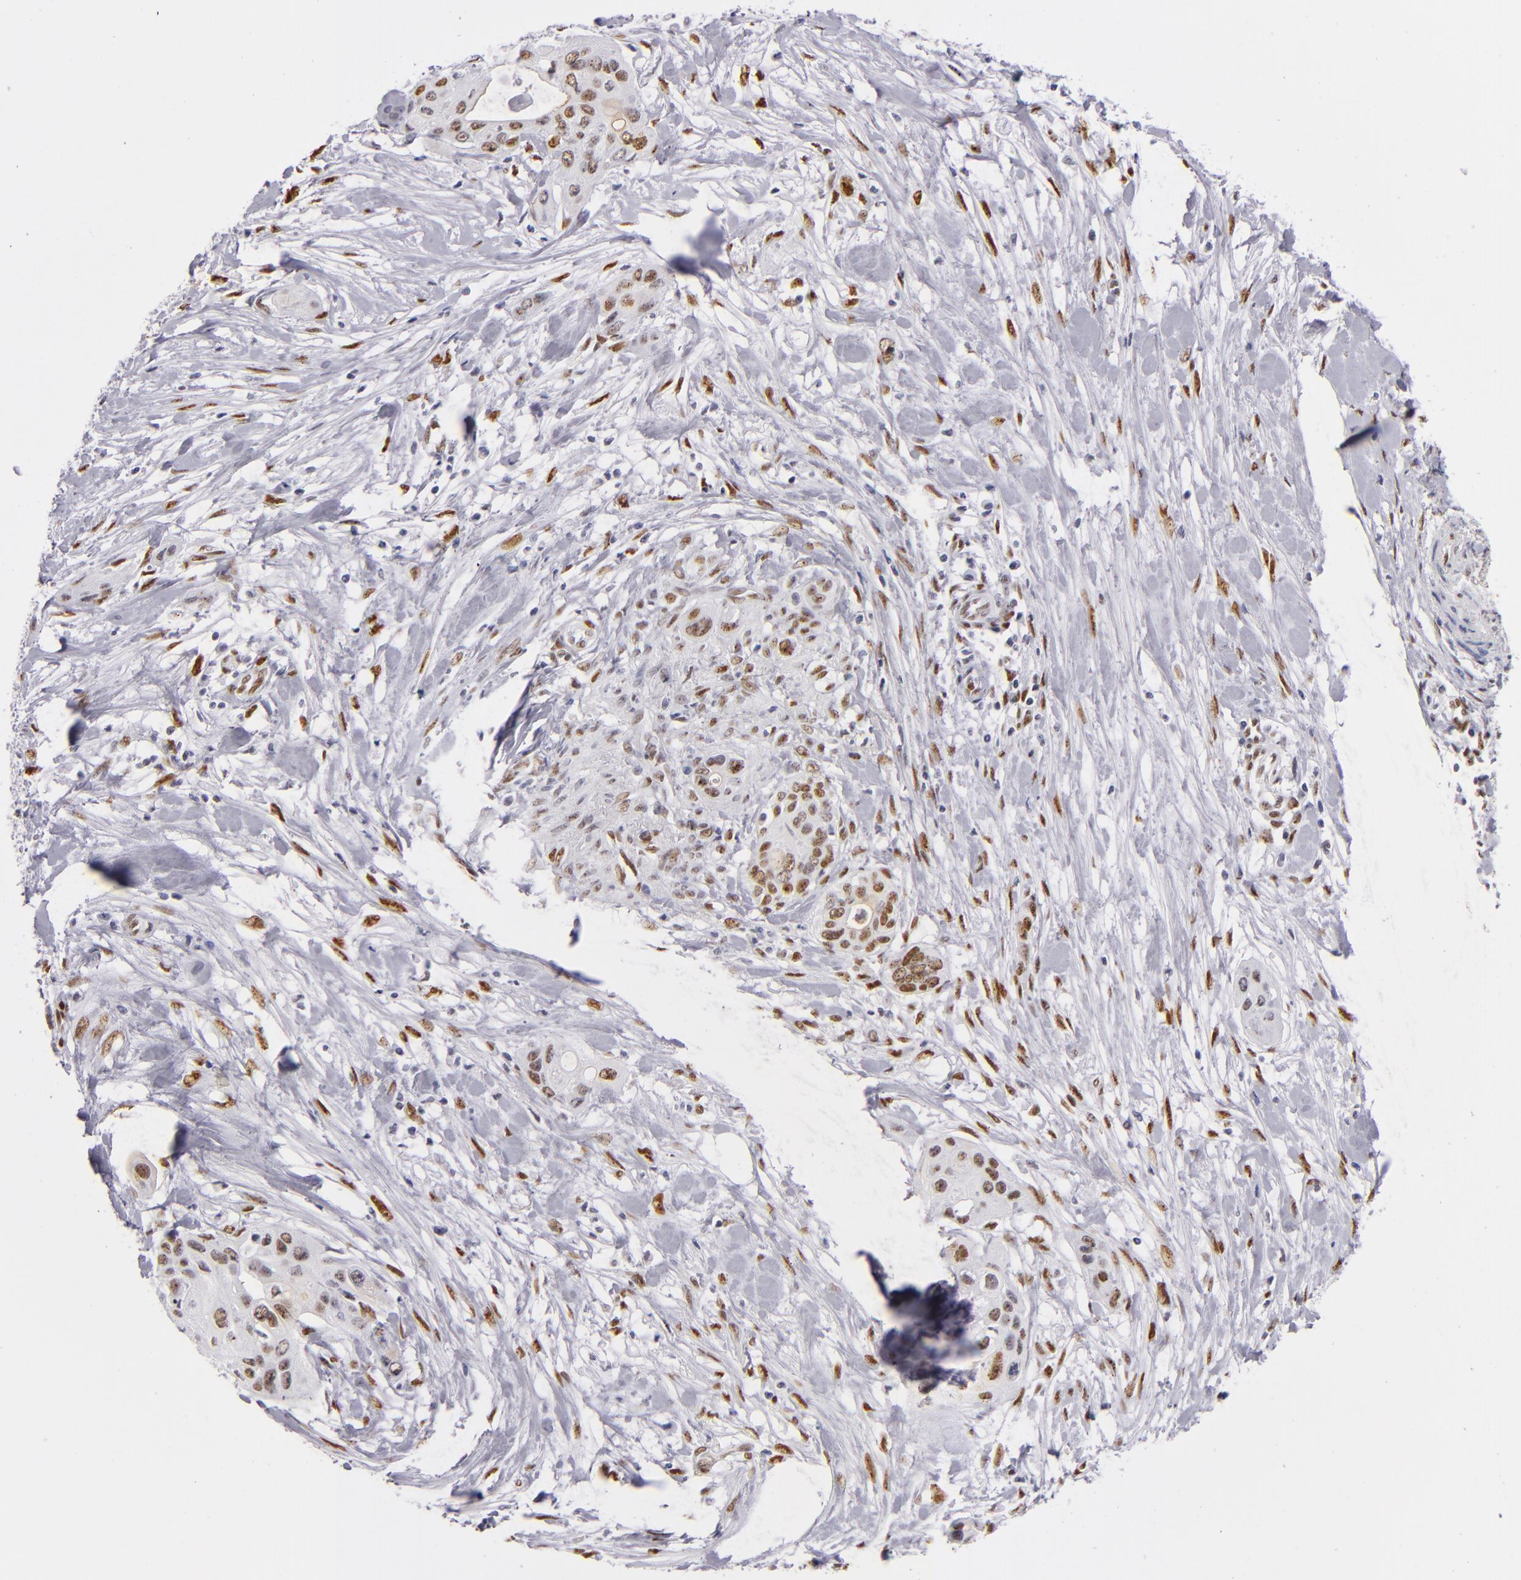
{"staining": {"intensity": "moderate", "quantity": ">75%", "location": "nuclear"}, "tissue": "pancreatic cancer", "cell_type": "Tumor cells", "image_type": "cancer", "snomed": [{"axis": "morphology", "description": "Adenocarcinoma, NOS"}, {"axis": "topography", "description": "Pancreas"}], "caption": "Adenocarcinoma (pancreatic) stained with a protein marker reveals moderate staining in tumor cells.", "gene": "TOP3A", "patient": {"sex": "female", "age": 60}}